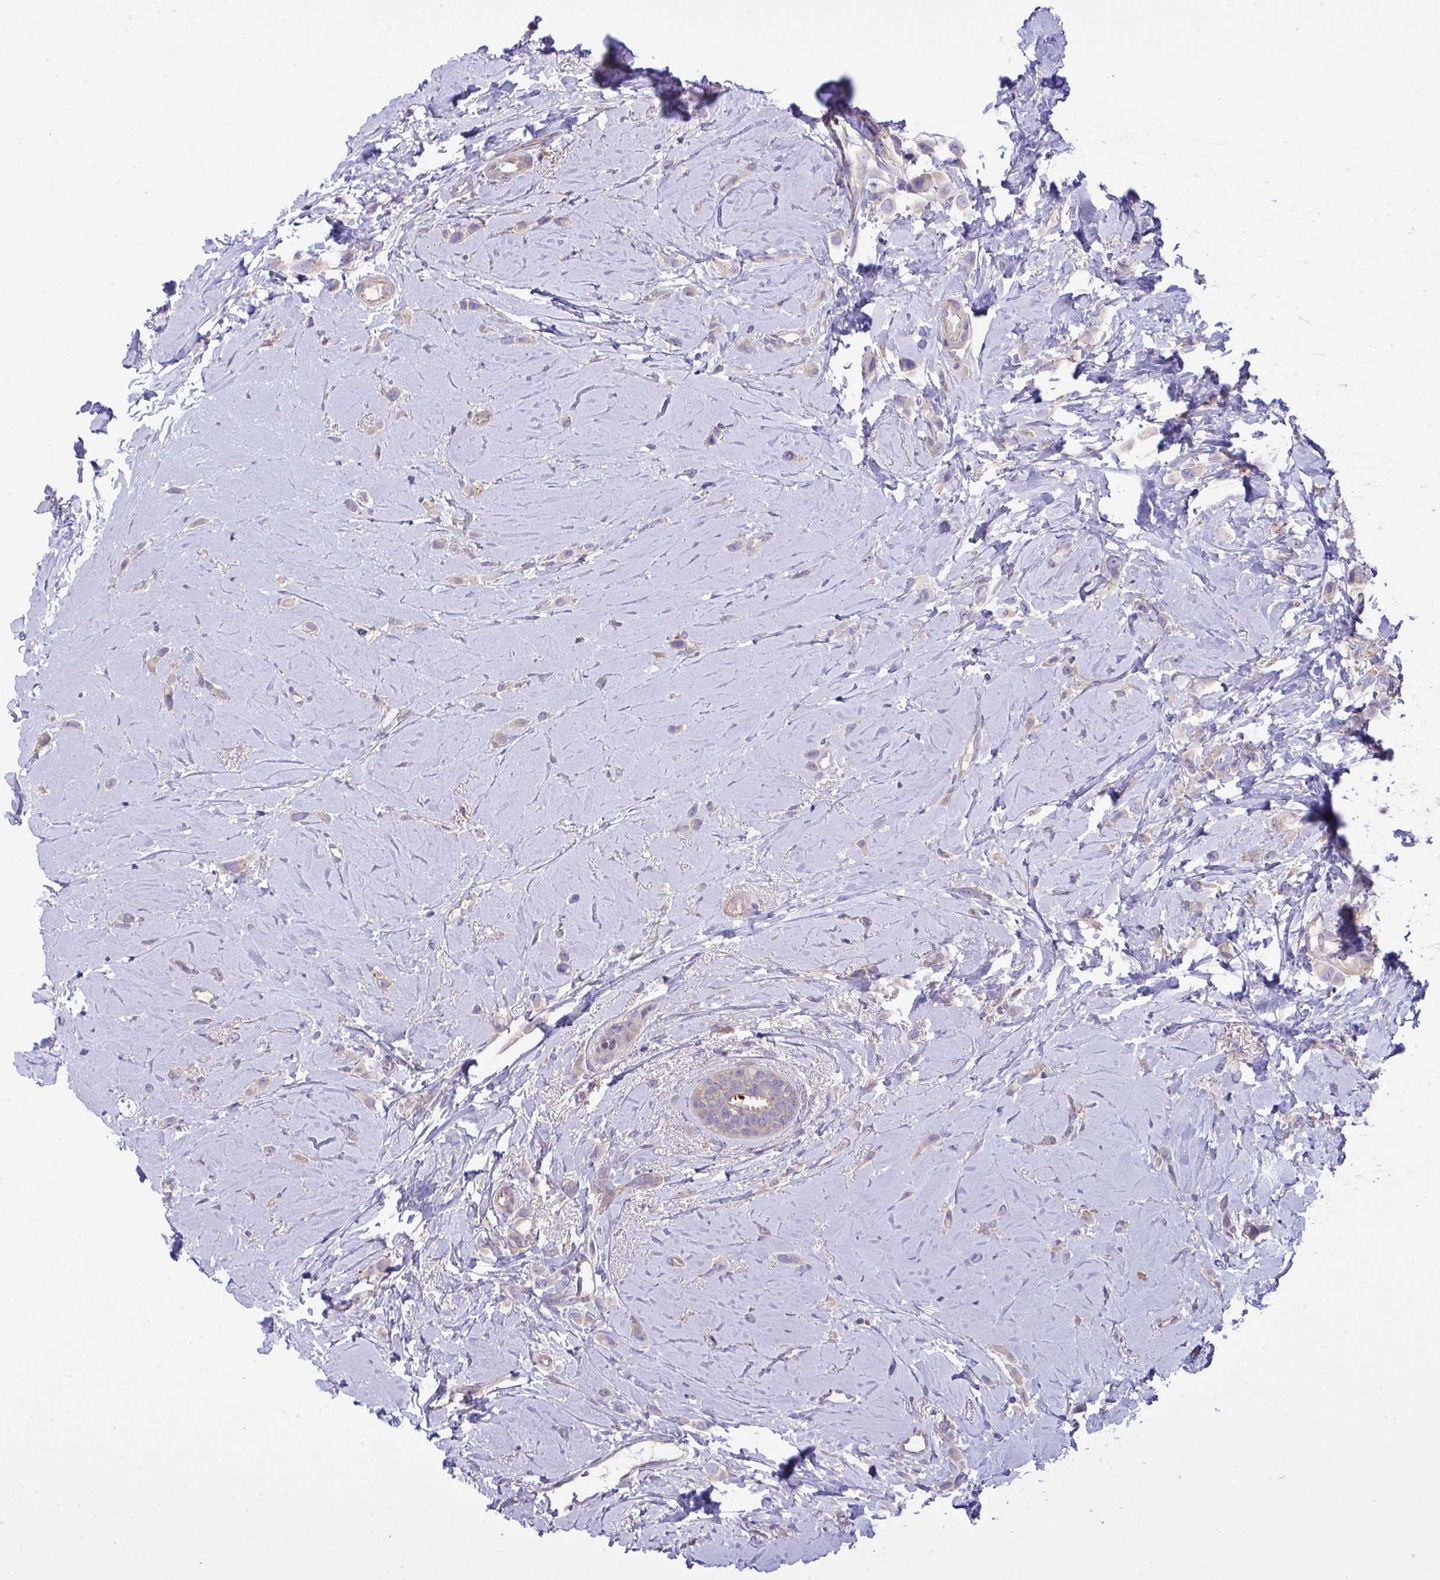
{"staining": {"intensity": "weak", "quantity": "<25%", "location": "cytoplasmic/membranous"}, "tissue": "breast cancer", "cell_type": "Tumor cells", "image_type": "cancer", "snomed": [{"axis": "morphology", "description": "Lobular carcinoma"}, {"axis": "topography", "description": "Breast"}], "caption": "The immunohistochemistry (IHC) photomicrograph has no significant positivity in tumor cells of breast lobular carcinoma tissue.", "gene": "GRB14", "patient": {"sex": "female", "age": 66}}